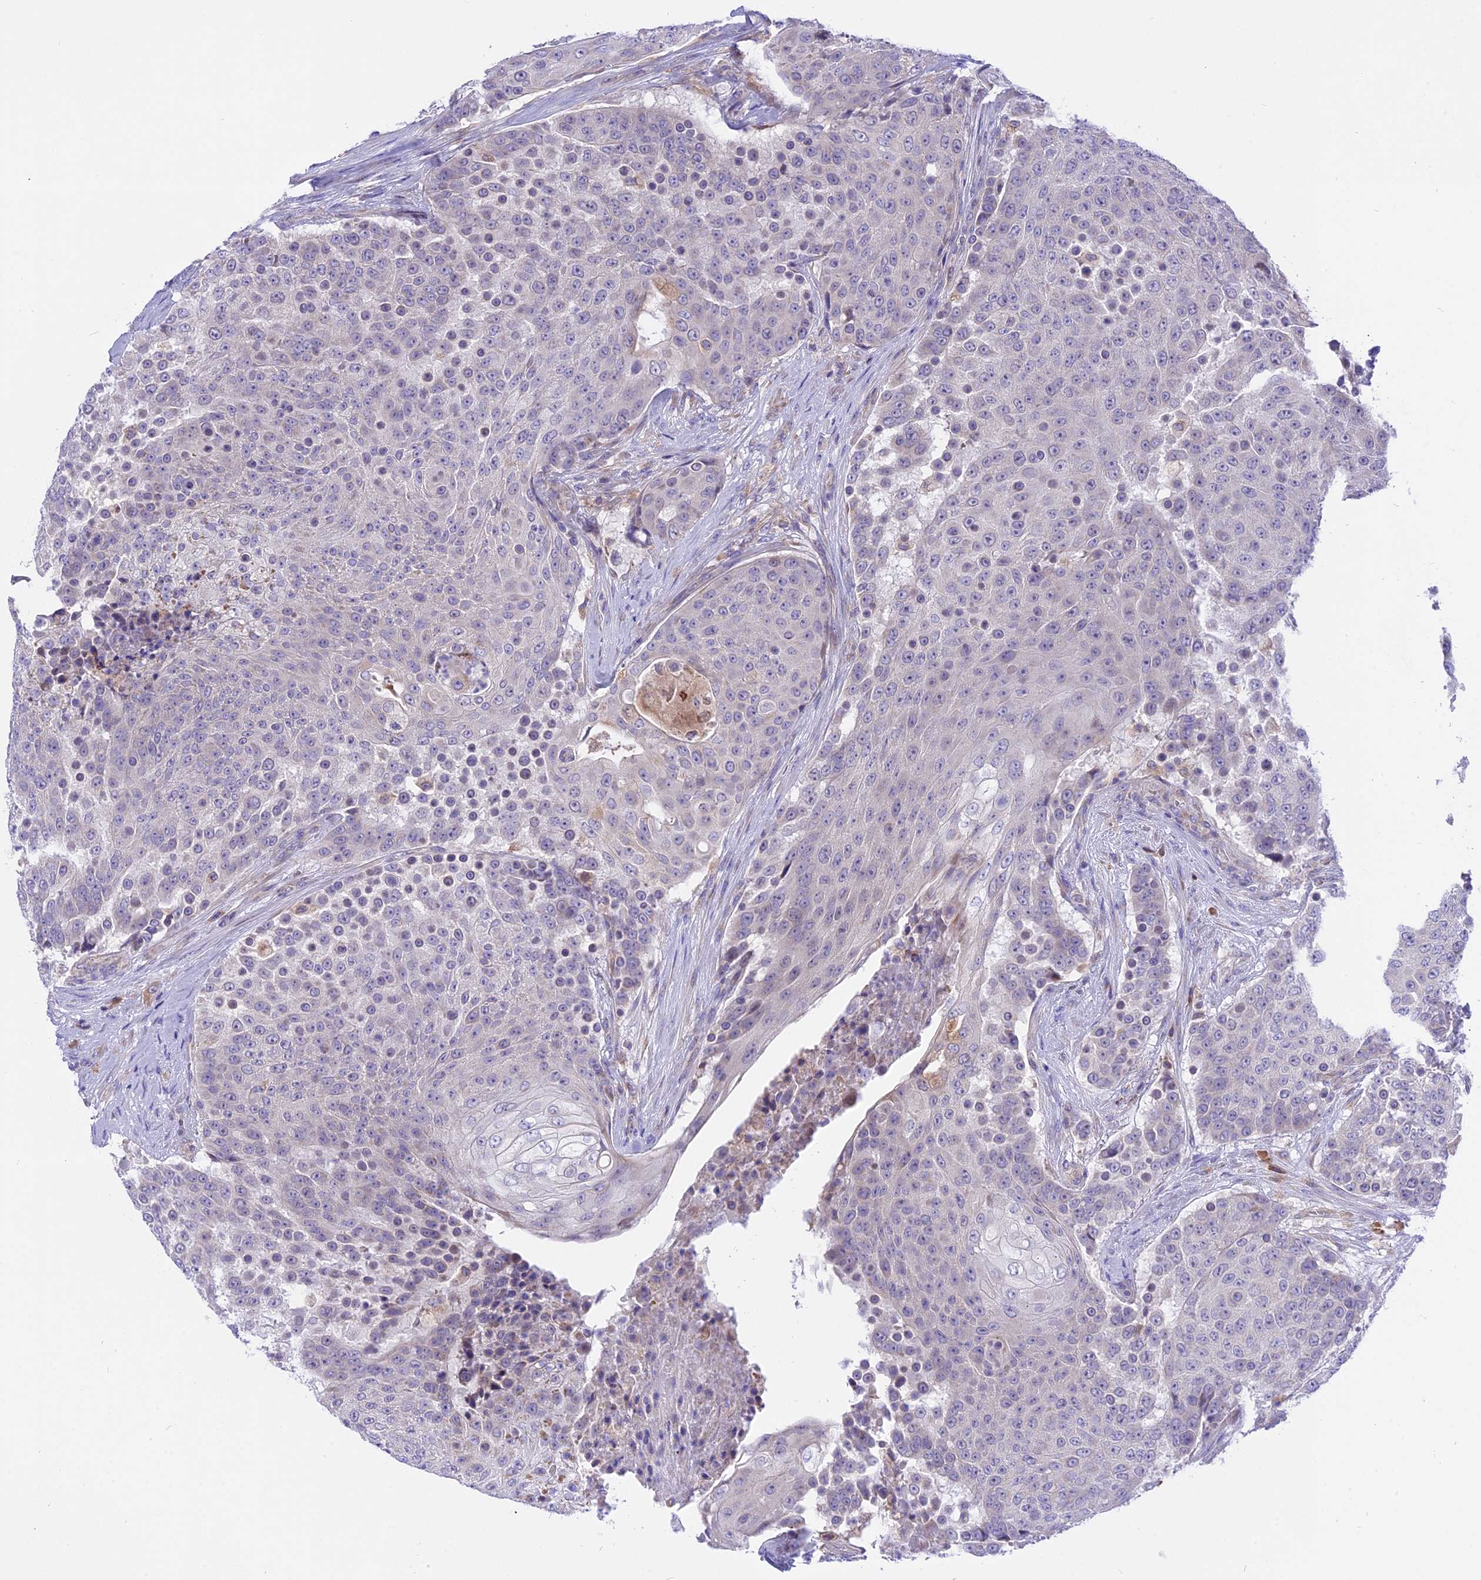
{"staining": {"intensity": "negative", "quantity": "none", "location": "none"}, "tissue": "urothelial cancer", "cell_type": "Tumor cells", "image_type": "cancer", "snomed": [{"axis": "morphology", "description": "Urothelial carcinoma, High grade"}, {"axis": "topography", "description": "Urinary bladder"}], "caption": "Tumor cells are negative for protein expression in human urothelial cancer. (DAB IHC visualized using brightfield microscopy, high magnification).", "gene": "ARMCX6", "patient": {"sex": "female", "age": 63}}